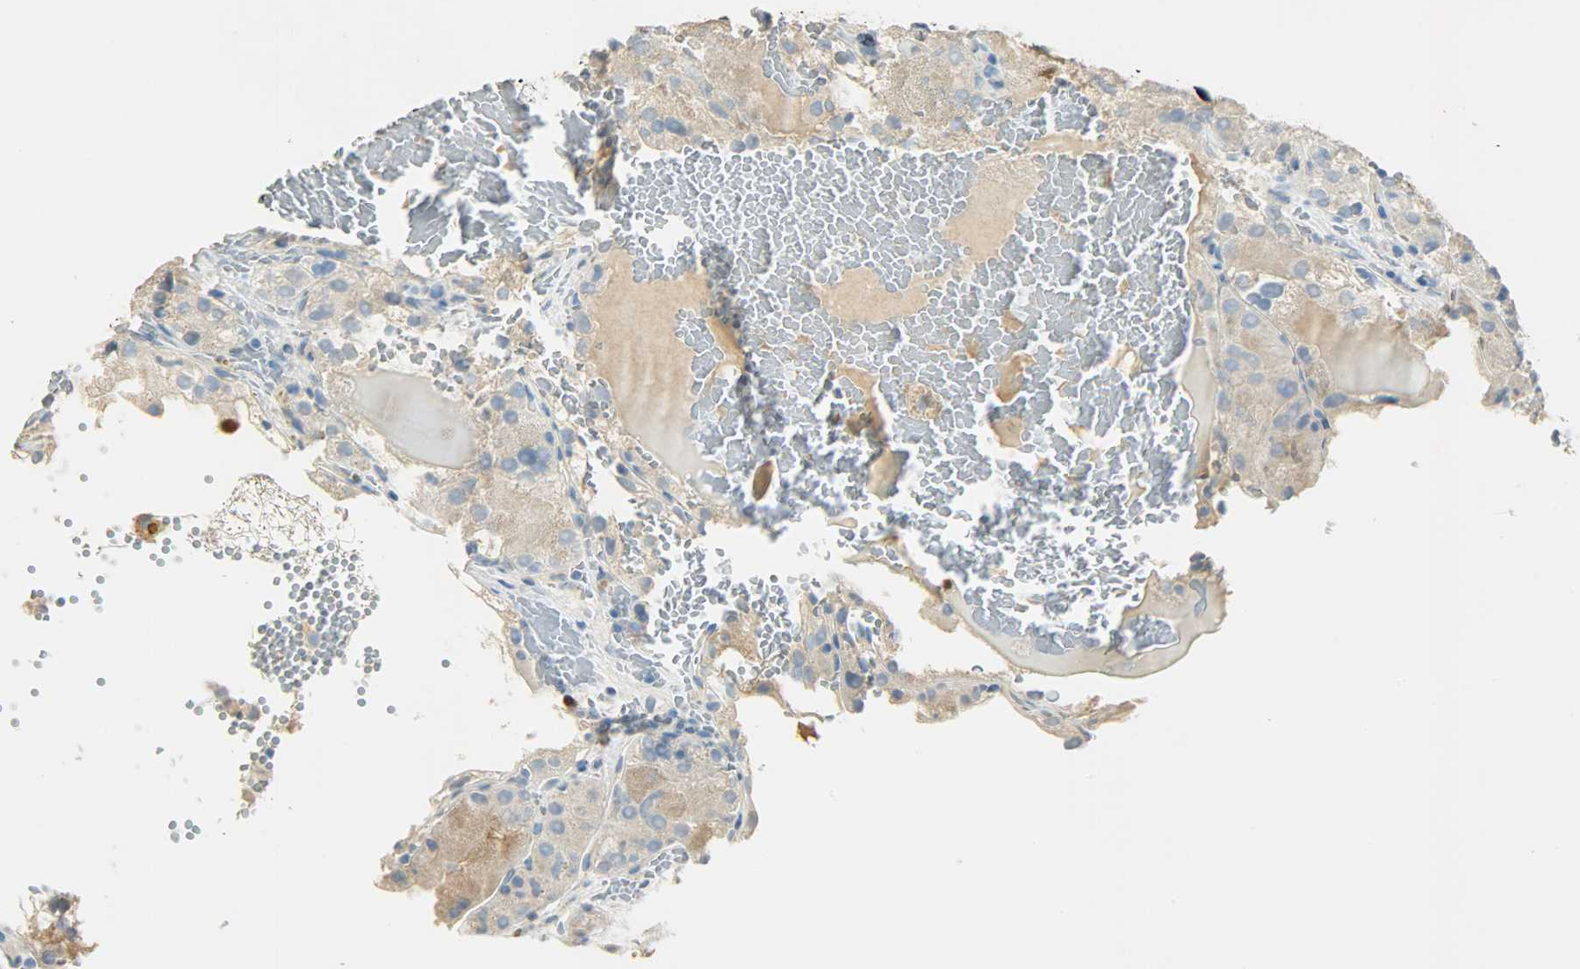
{"staining": {"intensity": "moderate", "quantity": "25%-75%", "location": "cytoplasmic/membranous,nuclear"}, "tissue": "renal cancer", "cell_type": "Tumor cells", "image_type": "cancer", "snomed": [{"axis": "morphology", "description": "Normal tissue, NOS"}, {"axis": "morphology", "description": "Adenocarcinoma, NOS"}, {"axis": "topography", "description": "Kidney"}], "caption": "Renal cancer (adenocarcinoma) stained with a brown dye demonstrates moderate cytoplasmic/membranous and nuclear positive staining in approximately 25%-75% of tumor cells.", "gene": "TPX2", "patient": {"sex": "male", "age": 61}}